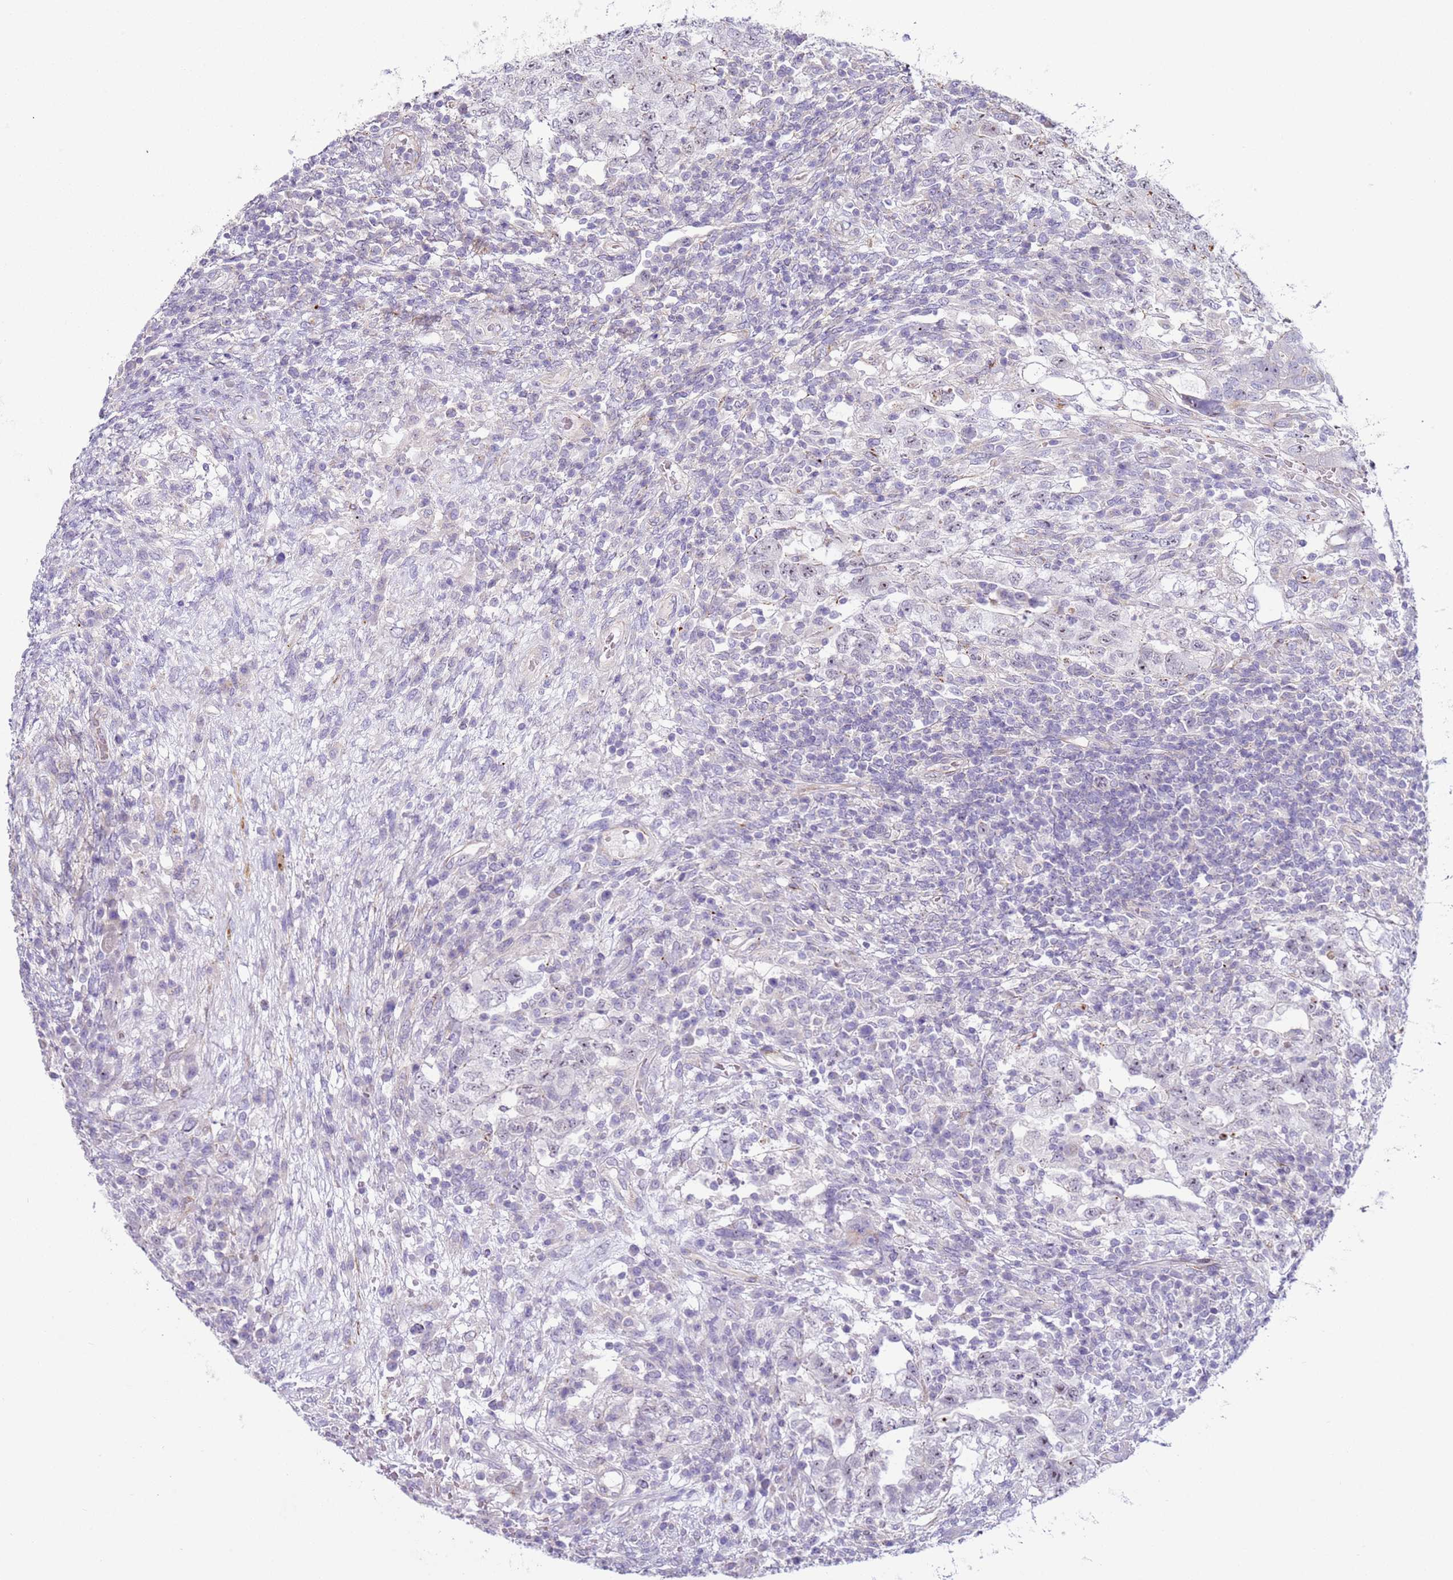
{"staining": {"intensity": "moderate", "quantity": "25%-75%", "location": "nuclear"}, "tissue": "testis cancer", "cell_type": "Tumor cells", "image_type": "cancer", "snomed": [{"axis": "morphology", "description": "Carcinoma, Embryonal, NOS"}, {"axis": "topography", "description": "Testis"}], "caption": "Tumor cells show medium levels of moderate nuclear expression in about 25%-75% of cells in testis cancer (embryonal carcinoma).", "gene": "HEATR1", "patient": {"sex": "male", "age": 26}}